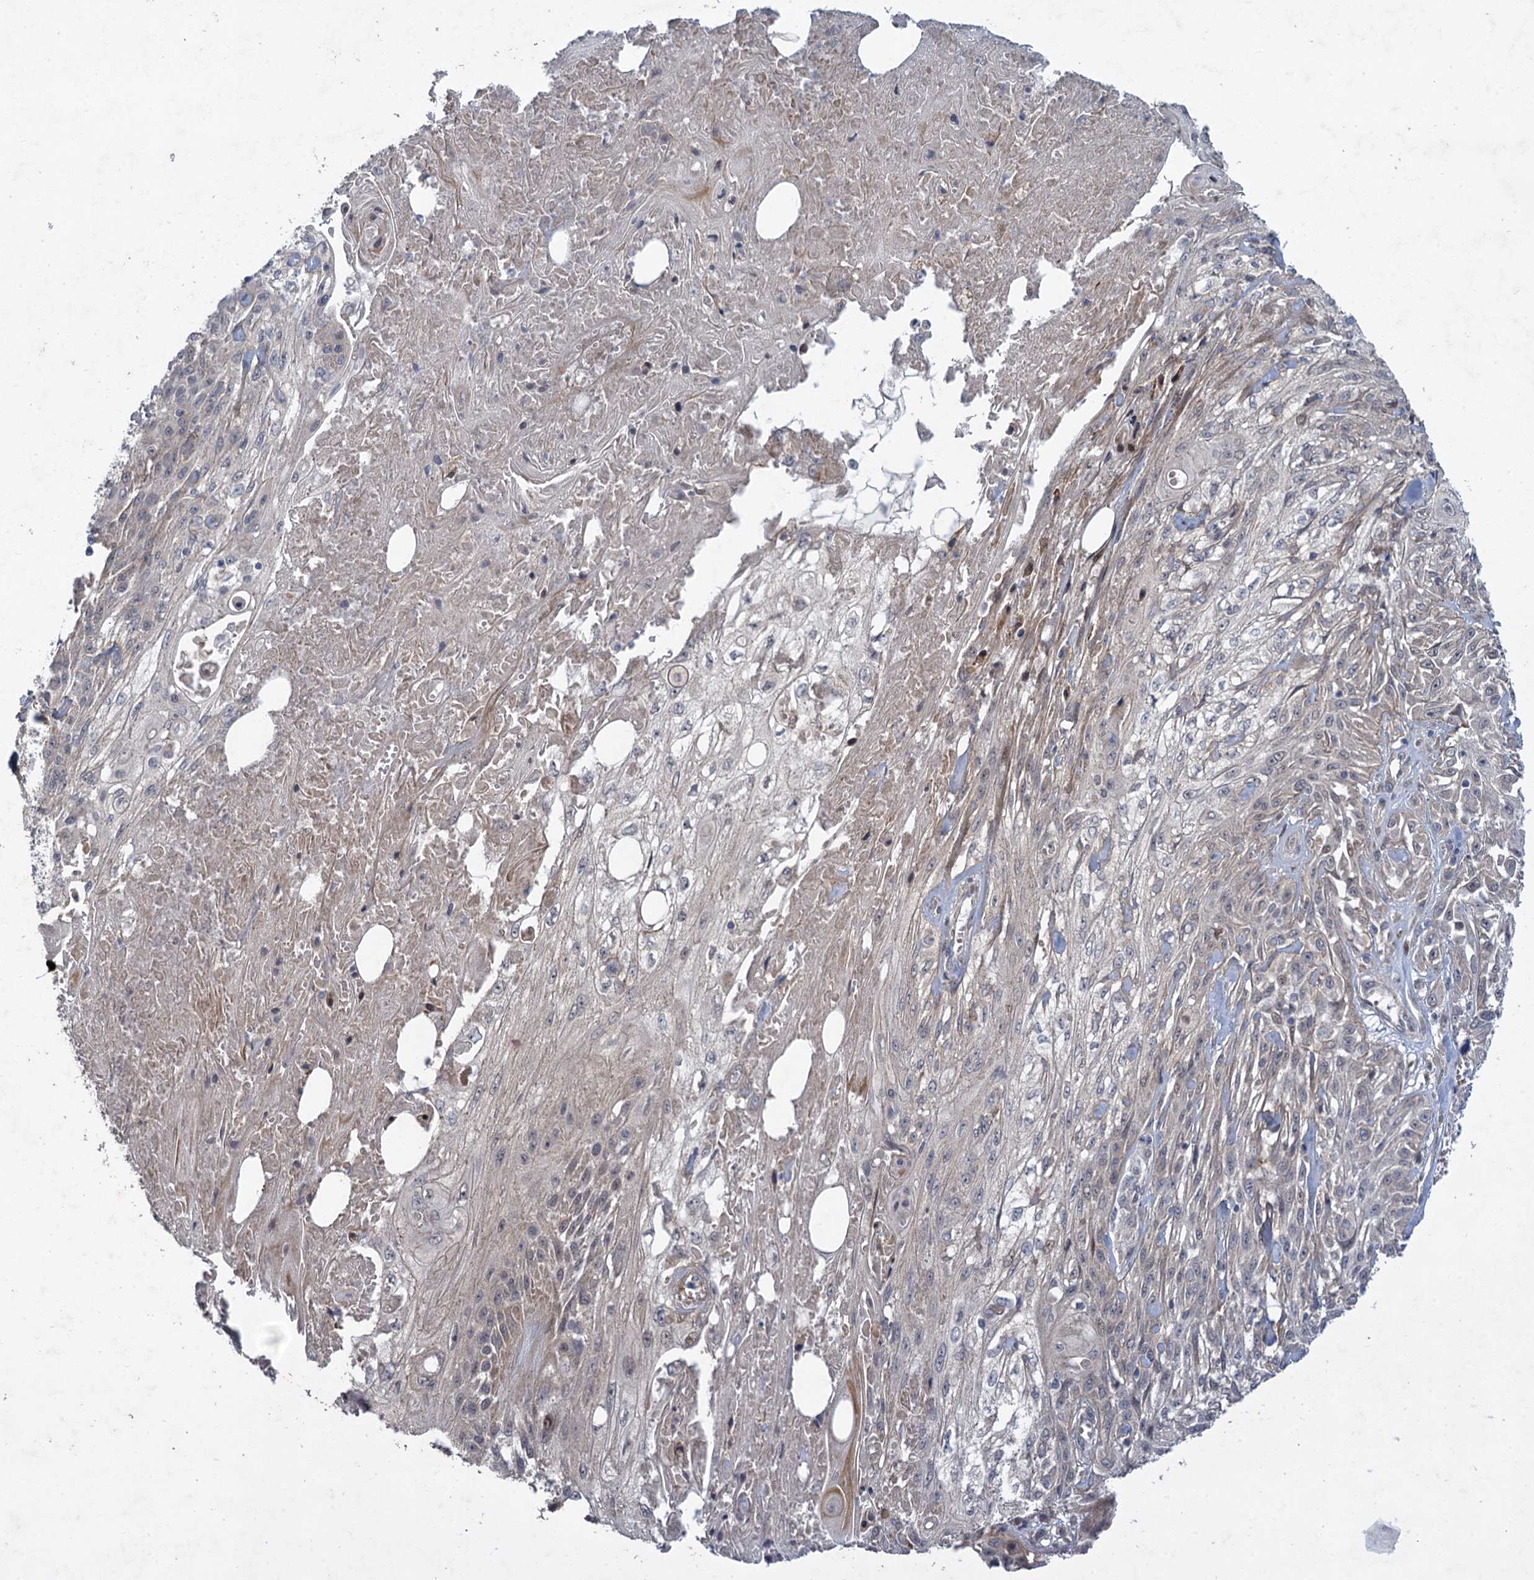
{"staining": {"intensity": "weak", "quantity": "<25%", "location": "cytoplasmic/membranous"}, "tissue": "skin cancer", "cell_type": "Tumor cells", "image_type": "cancer", "snomed": [{"axis": "morphology", "description": "Squamous cell carcinoma, NOS"}, {"axis": "morphology", "description": "Squamous cell carcinoma, metastatic, NOS"}, {"axis": "topography", "description": "Skin"}, {"axis": "topography", "description": "Lymph node"}], "caption": "An IHC micrograph of skin cancer is shown. There is no staining in tumor cells of skin cancer.", "gene": "NUDT22", "patient": {"sex": "male", "age": 75}}